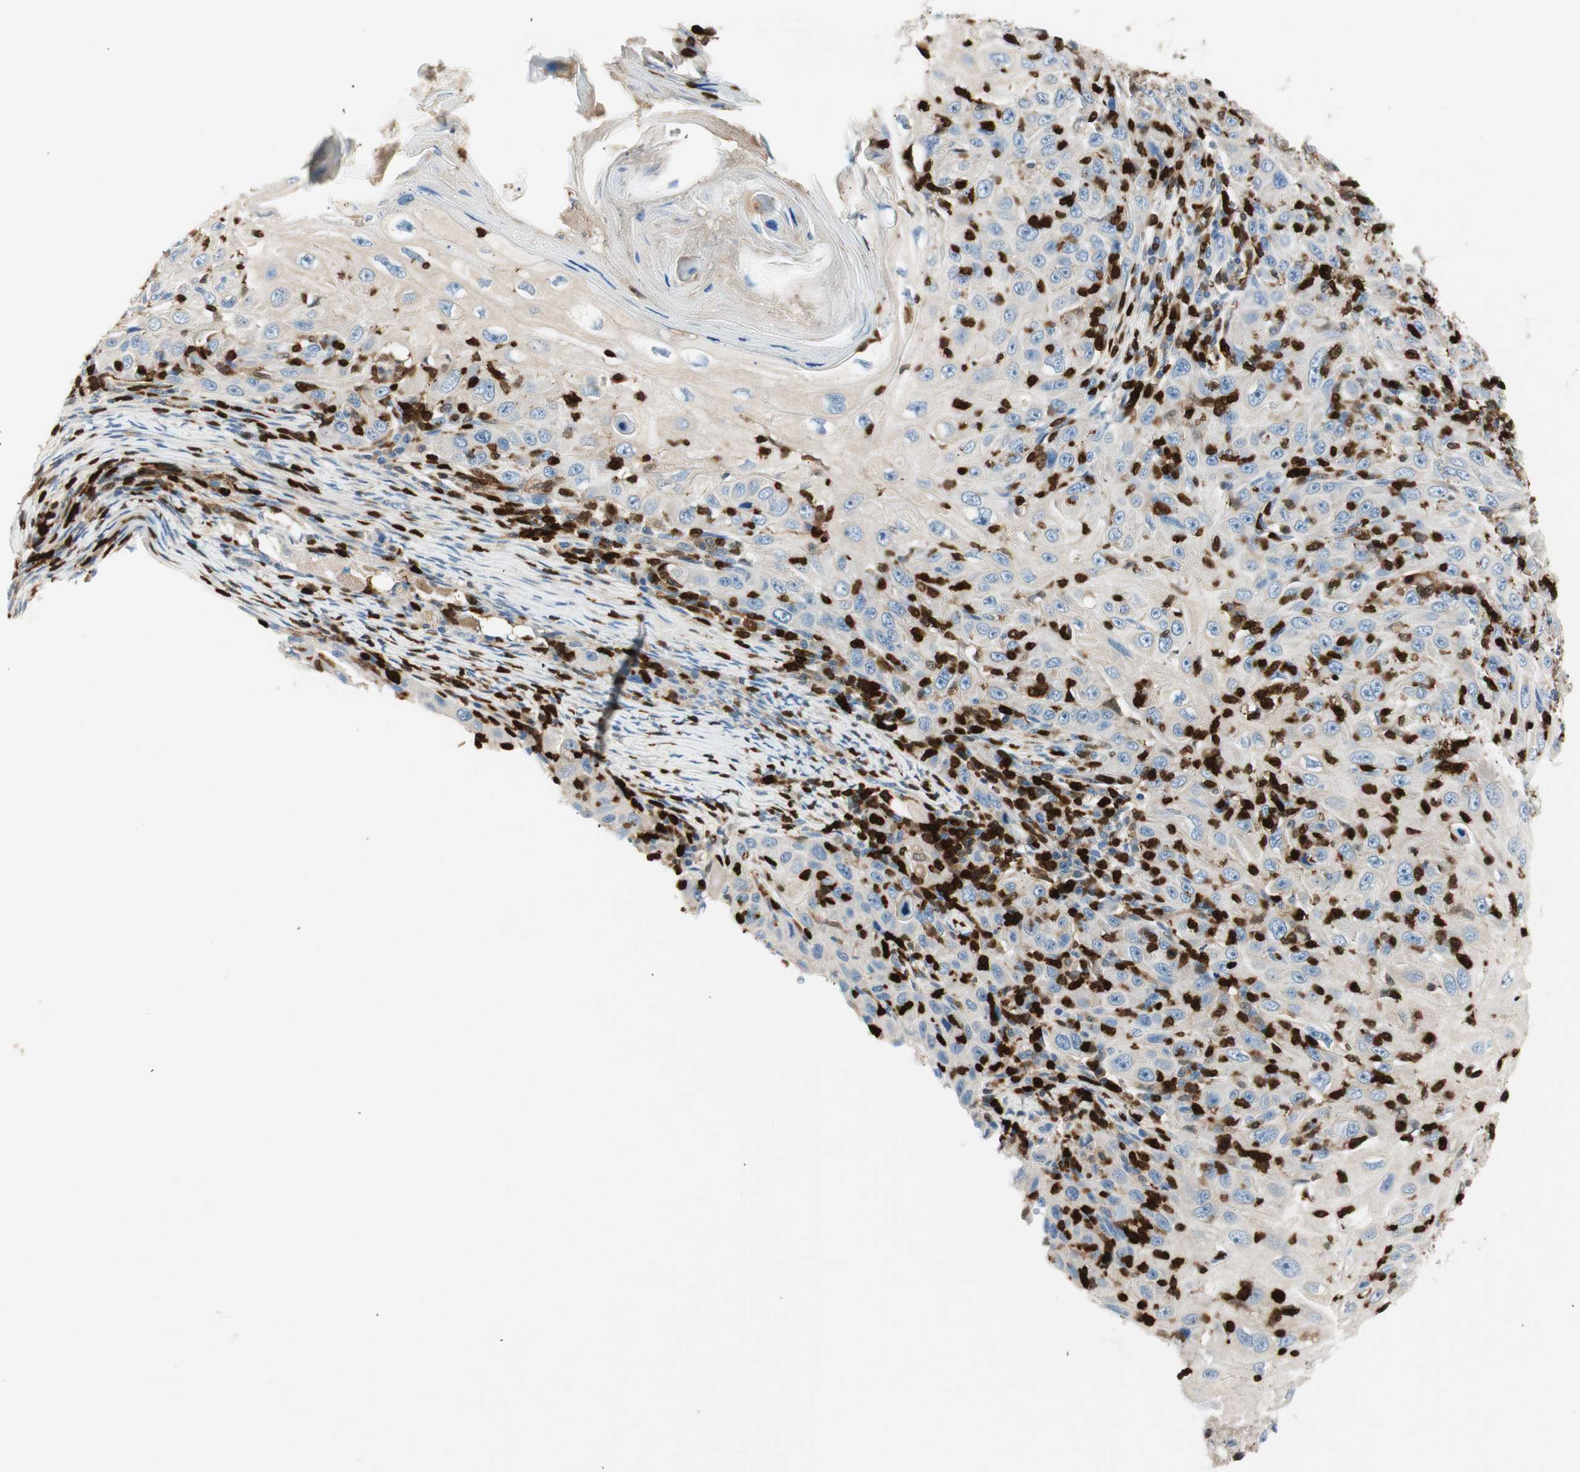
{"staining": {"intensity": "negative", "quantity": "none", "location": "none"}, "tissue": "skin cancer", "cell_type": "Tumor cells", "image_type": "cancer", "snomed": [{"axis": "morphology", "description": "Squamous cell carcinoma, NOS"}, {"axis": "topography", "description": "Skin"}], "caption": "Immunohistochemical staining of skin cancer exhibits no significant staining in tumor cells.", "gene": "COTL1", "patient": {"sex": "female", "age": 88}}